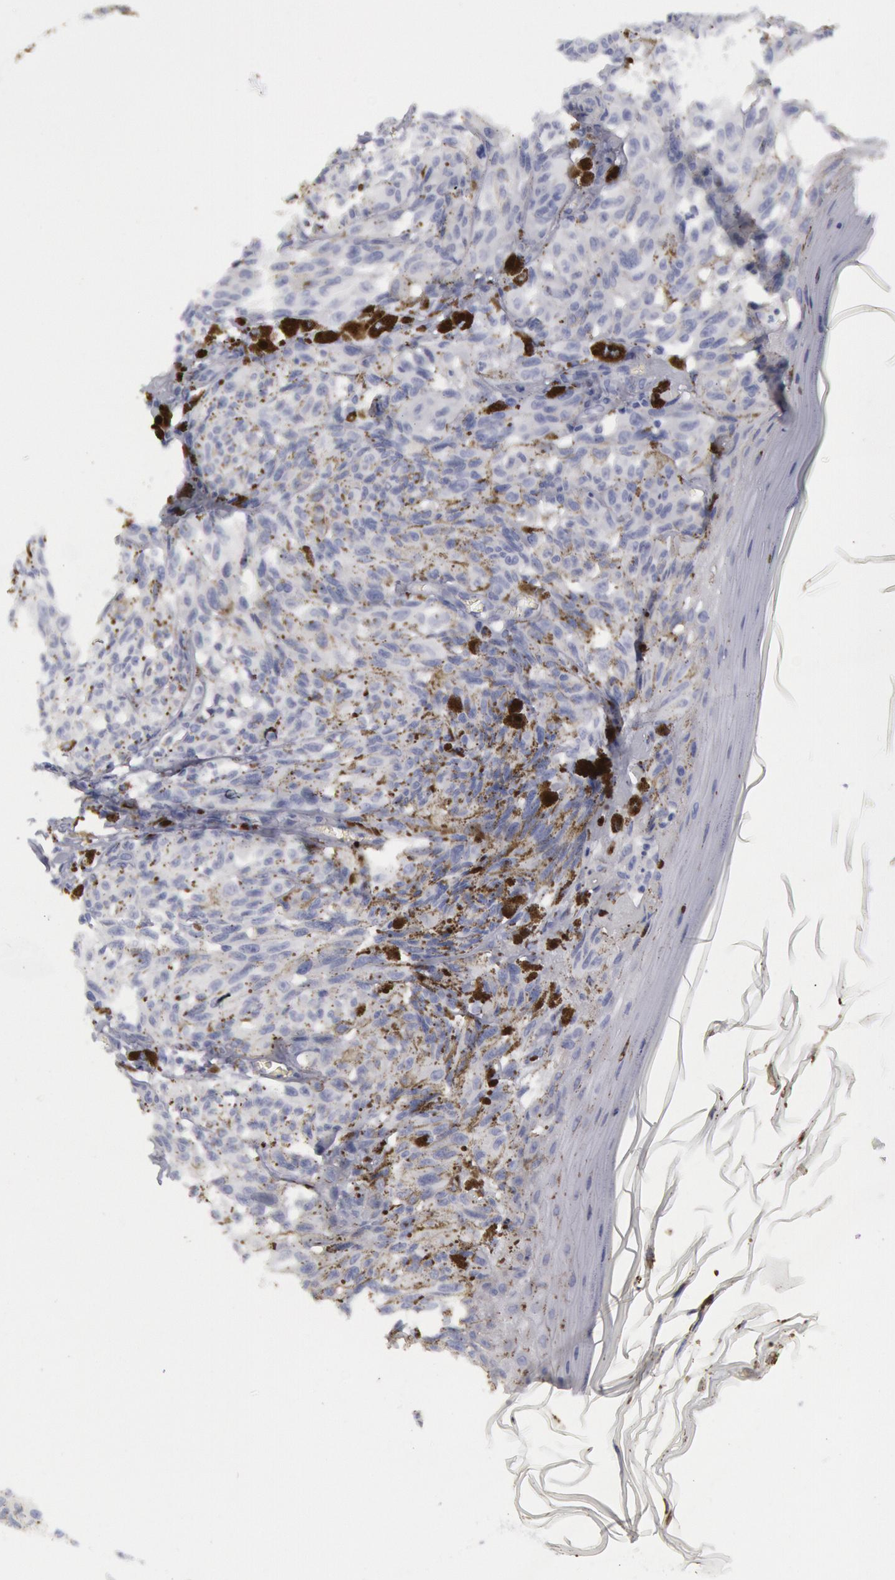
{"staining": {"intensity": "negative", "quantity": "none", "location": "none"}, "tissue": "melanoma", "cell_type": "Tumor cells", "image_type": "cancer", "snomed": [{"axis": "morphology", "description": "Malignant melanoma, NOS"}, {"axis": "topography", "description": "Skin"}], "caption": "This is a histopathology image of IHC staining of melanoma, which shows no positivity in tumor cells.", "gene": "FHL1", "patient": {"sex": "female", "age": 72}}